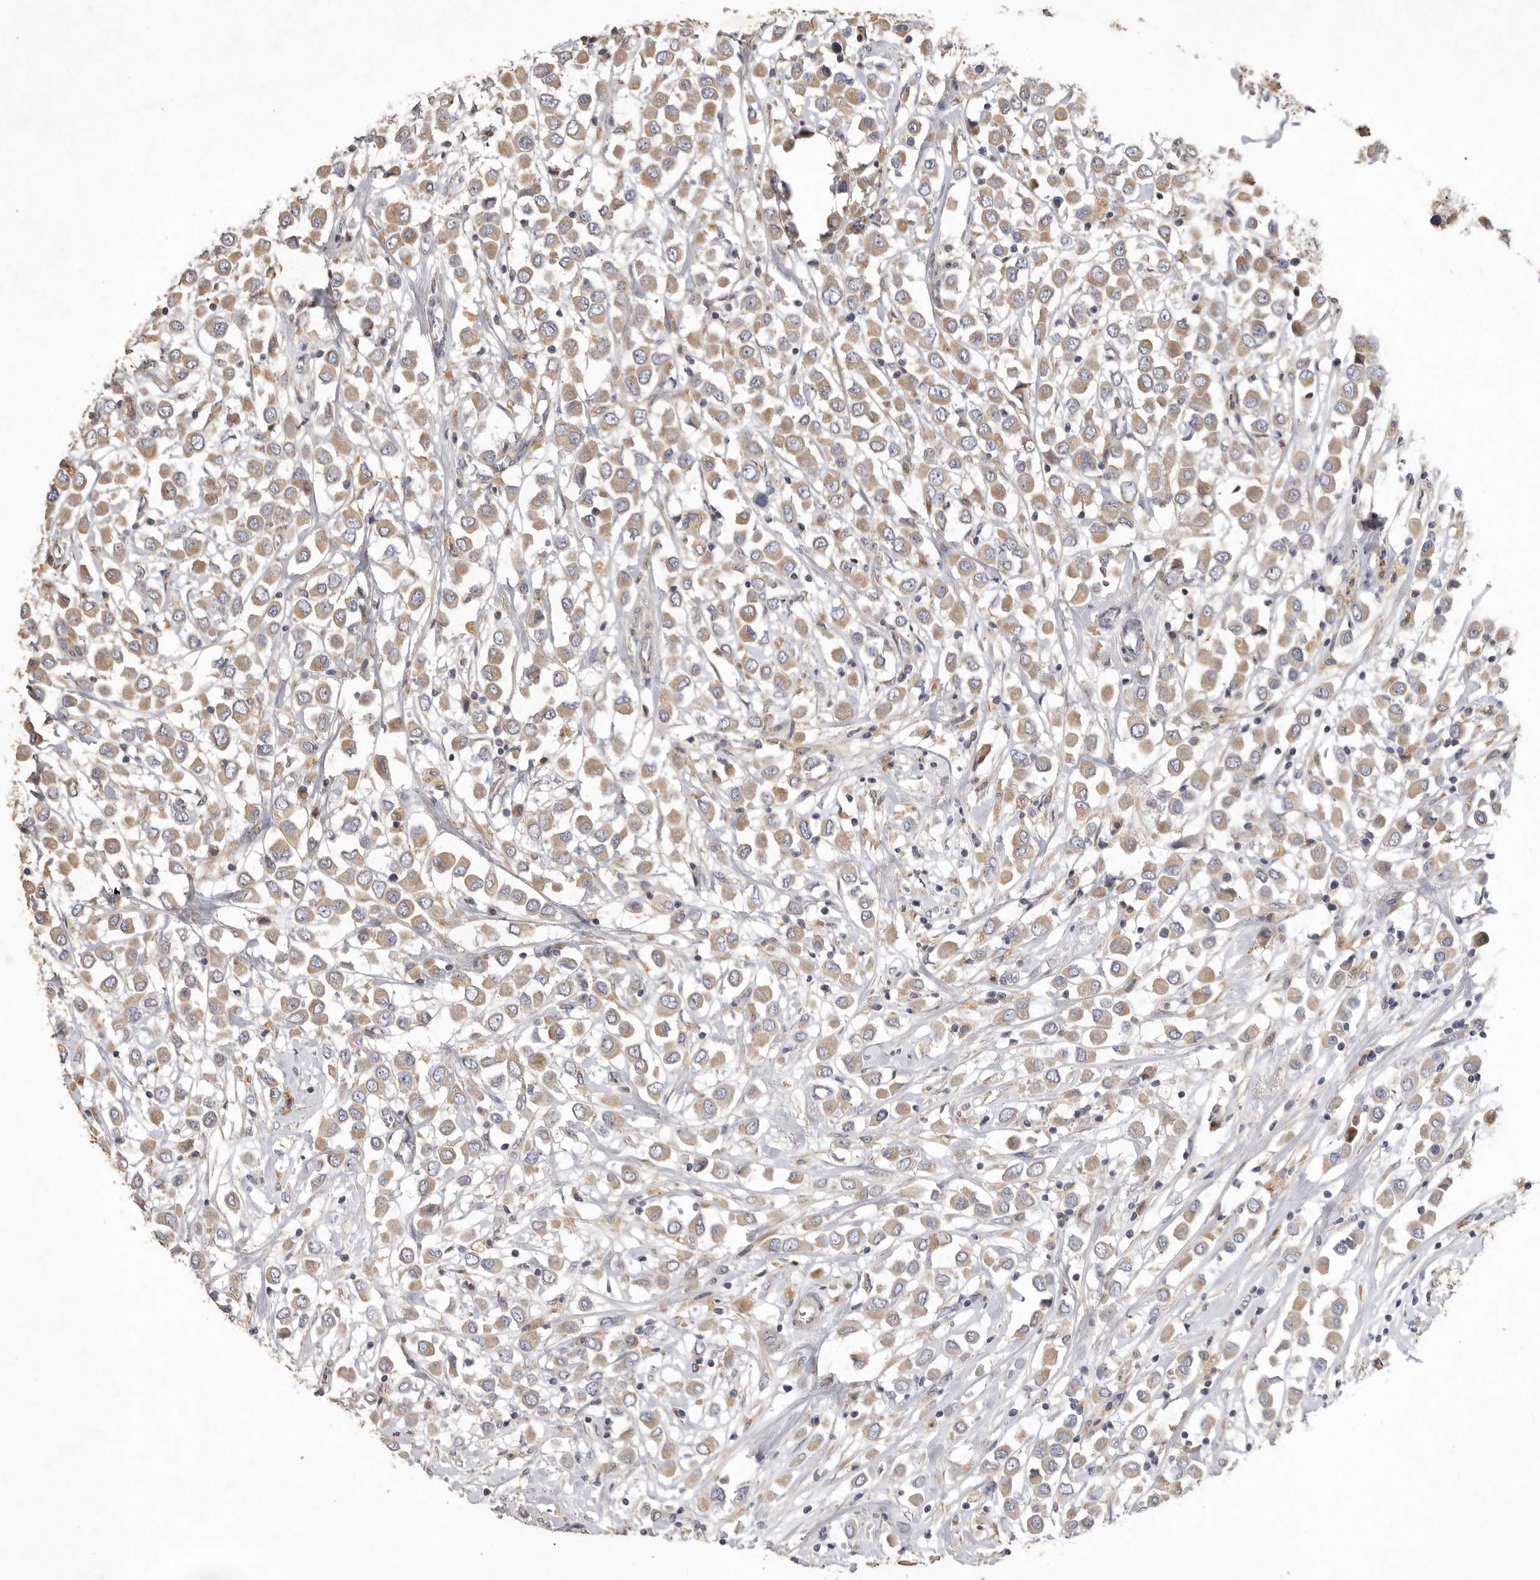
{"staining": {"intensity": "moderate", "quantity": ">75%", "location": "cytoplasmic/membranous"}, "tissue": "breast cancer", "cell_type": "Tumor cells", "image_type": "cancer", "snomed": [{"axis": "morphology", "description": "Duct carcinoma"}, {"axis": "topography", "description": "Breast"}], "caption": "Breast cancer tissue exhibits moderate cytoplasmic/membranous staining in about >75% of tumor cells, visualized by immunohistochemistry.", "gene": "MRPL41", "patient": {"sex": "female", "age": 61}}